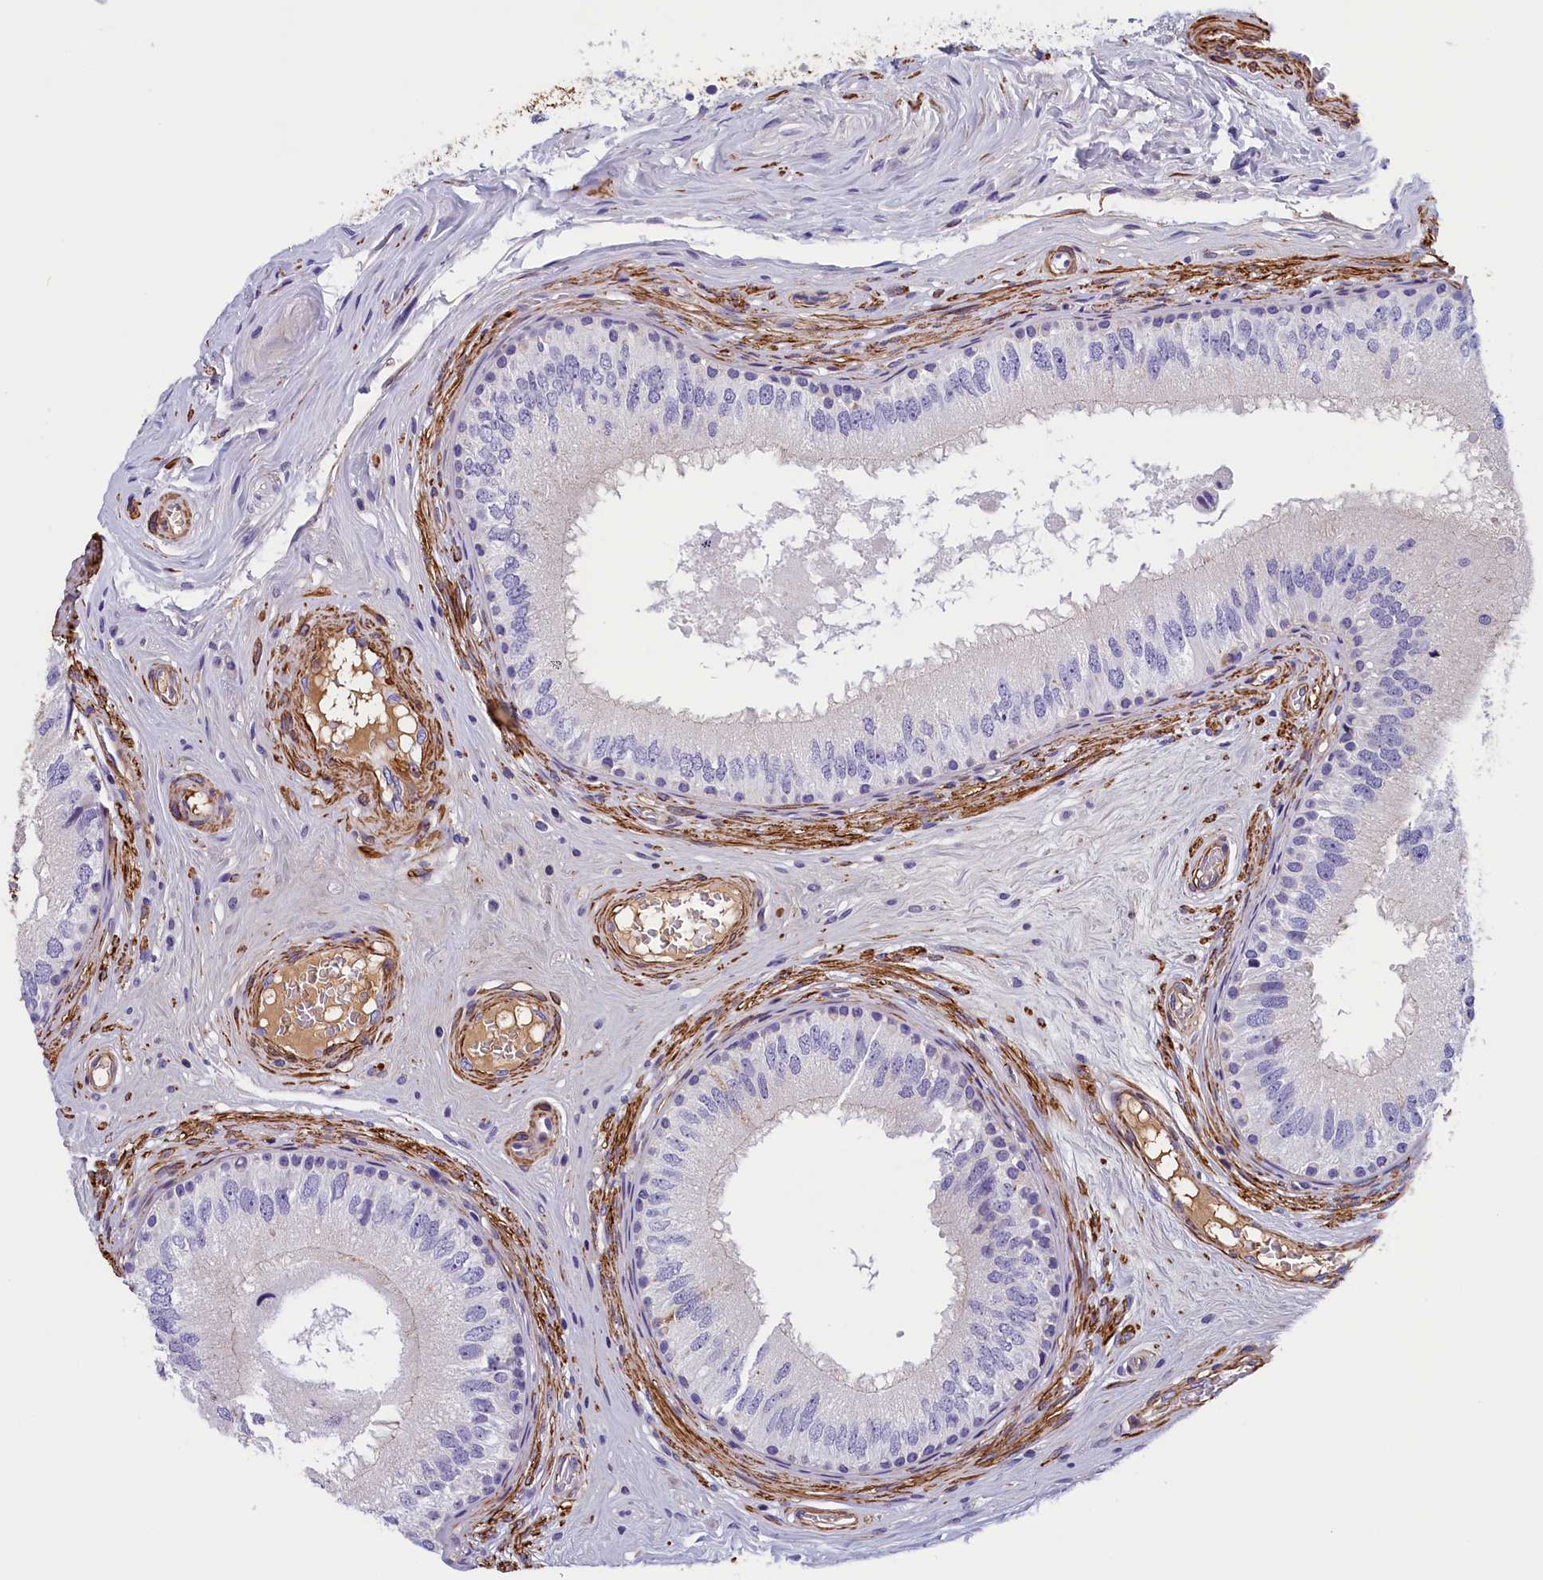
{"staining": {"intensity": "negative", "quantity": "none", "location": "none"}, "tissue": "epididymis", "cell_type": "Glandular cells", "image_type": "normal", "snomed": [{"axis": "morphology", "description": "Normal tissue, NOS"}, {"axis": "topography", "description": "Epididymis"}], "caption": "Protein analysis of normal epididymis demonstrates no significant staining in glandular cells.", "gene": "BCL2L13", "patient": {"sex": "male", "age": 33}}